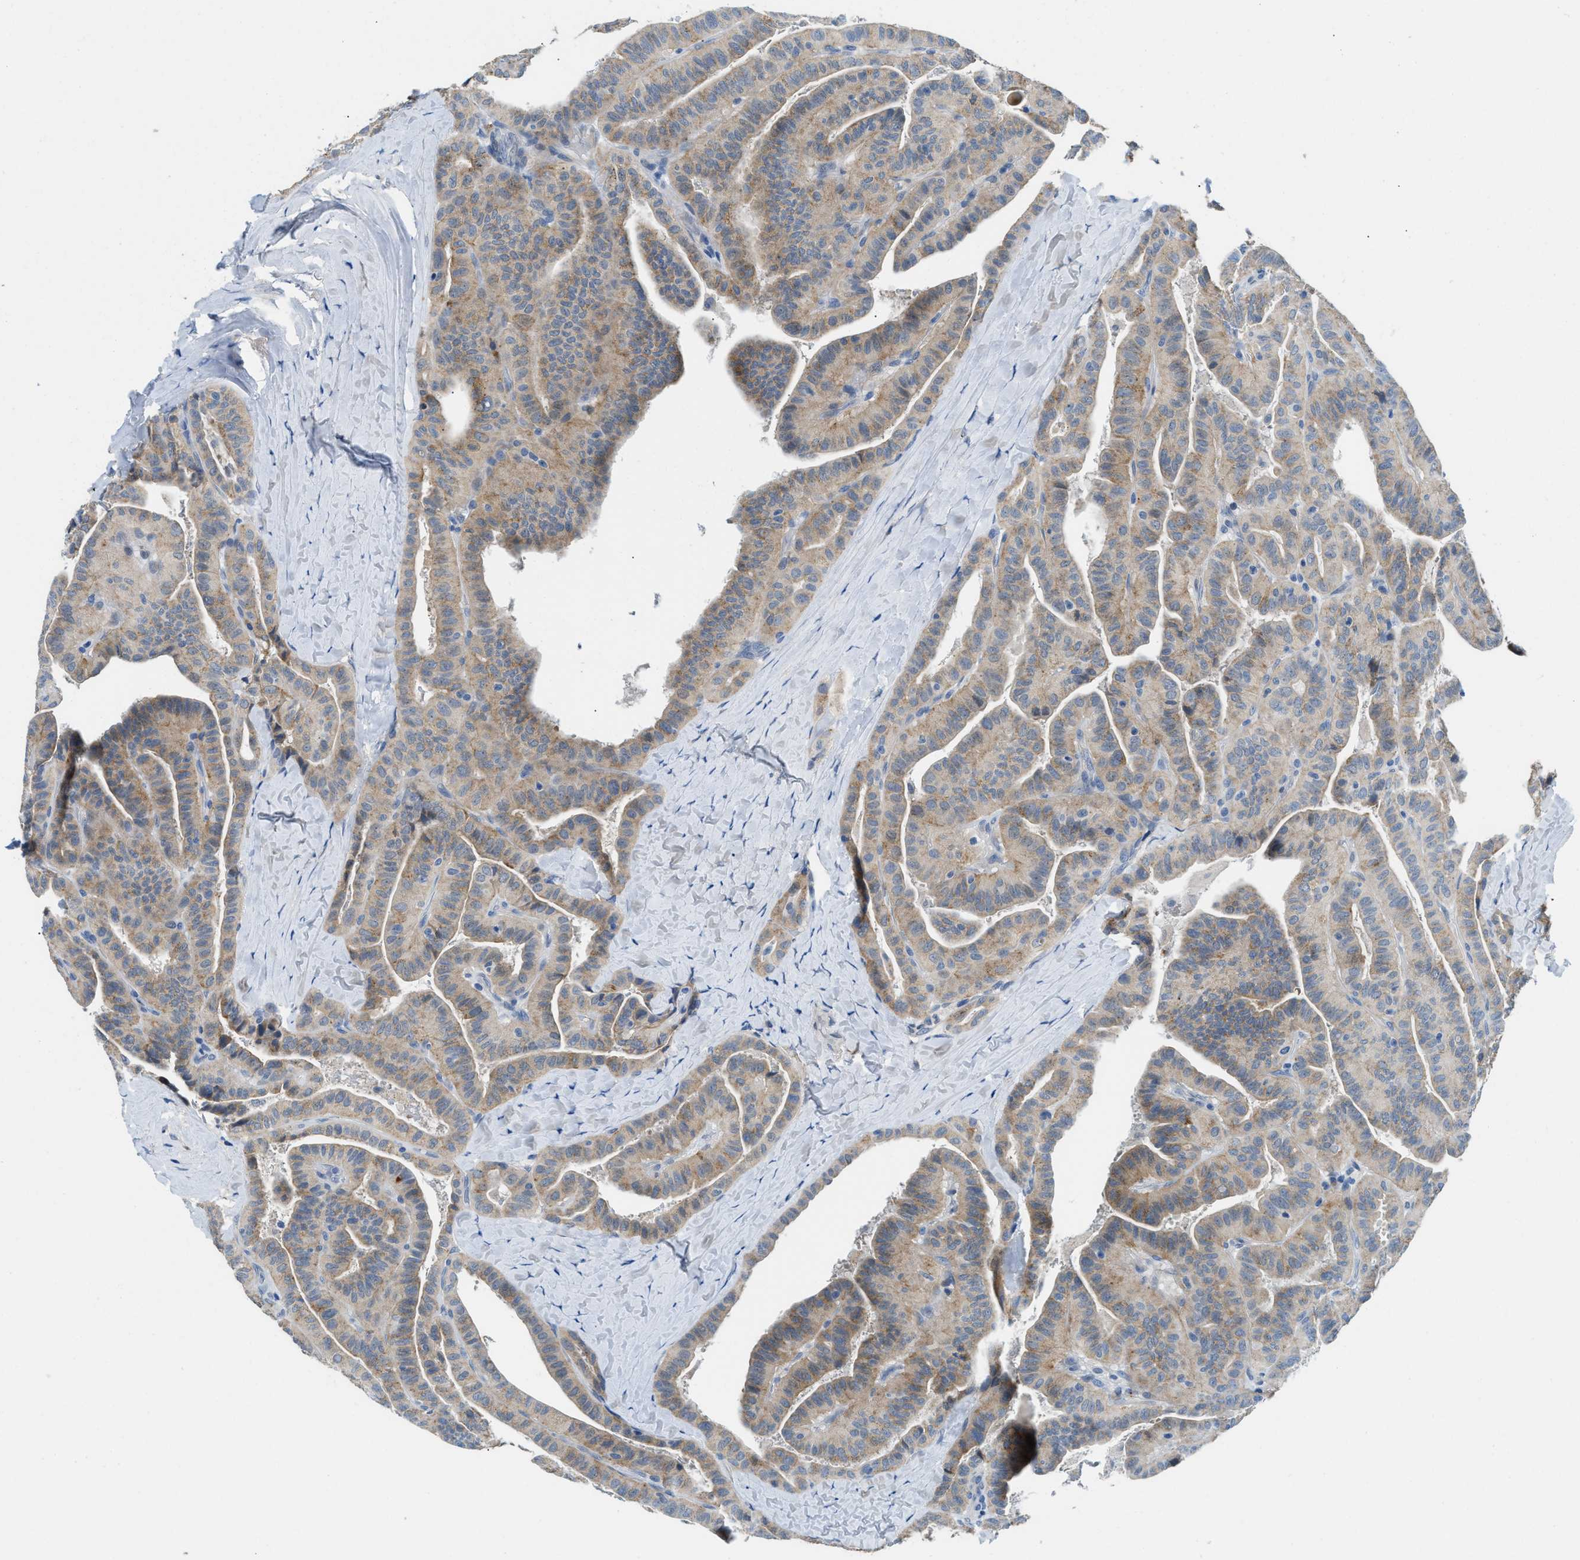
{"staining": {"intensity": "moderate", "quantity": "25%-75%", "location": "cytoplasmic/membranous"}, "tissue": "thyroid cancer", "cell_type": "Tumor cells", "image_type": "cancer", "snomed": [{"axis": "morphology", "description": "Papillary adenocarcinoma, NOS"}, {"axis": "topography", "description": "Thyroid gland"}], "caption": "Immunohistochemical staining of thyroid cancer (papillary adenocarcinoma) reveals medium levels of moderate cytoplasmic/membranous expression in about 25%-75% of tumor cells.", "gene": "TSPAN3", "patient": {"sex": "male", "age": 77}}